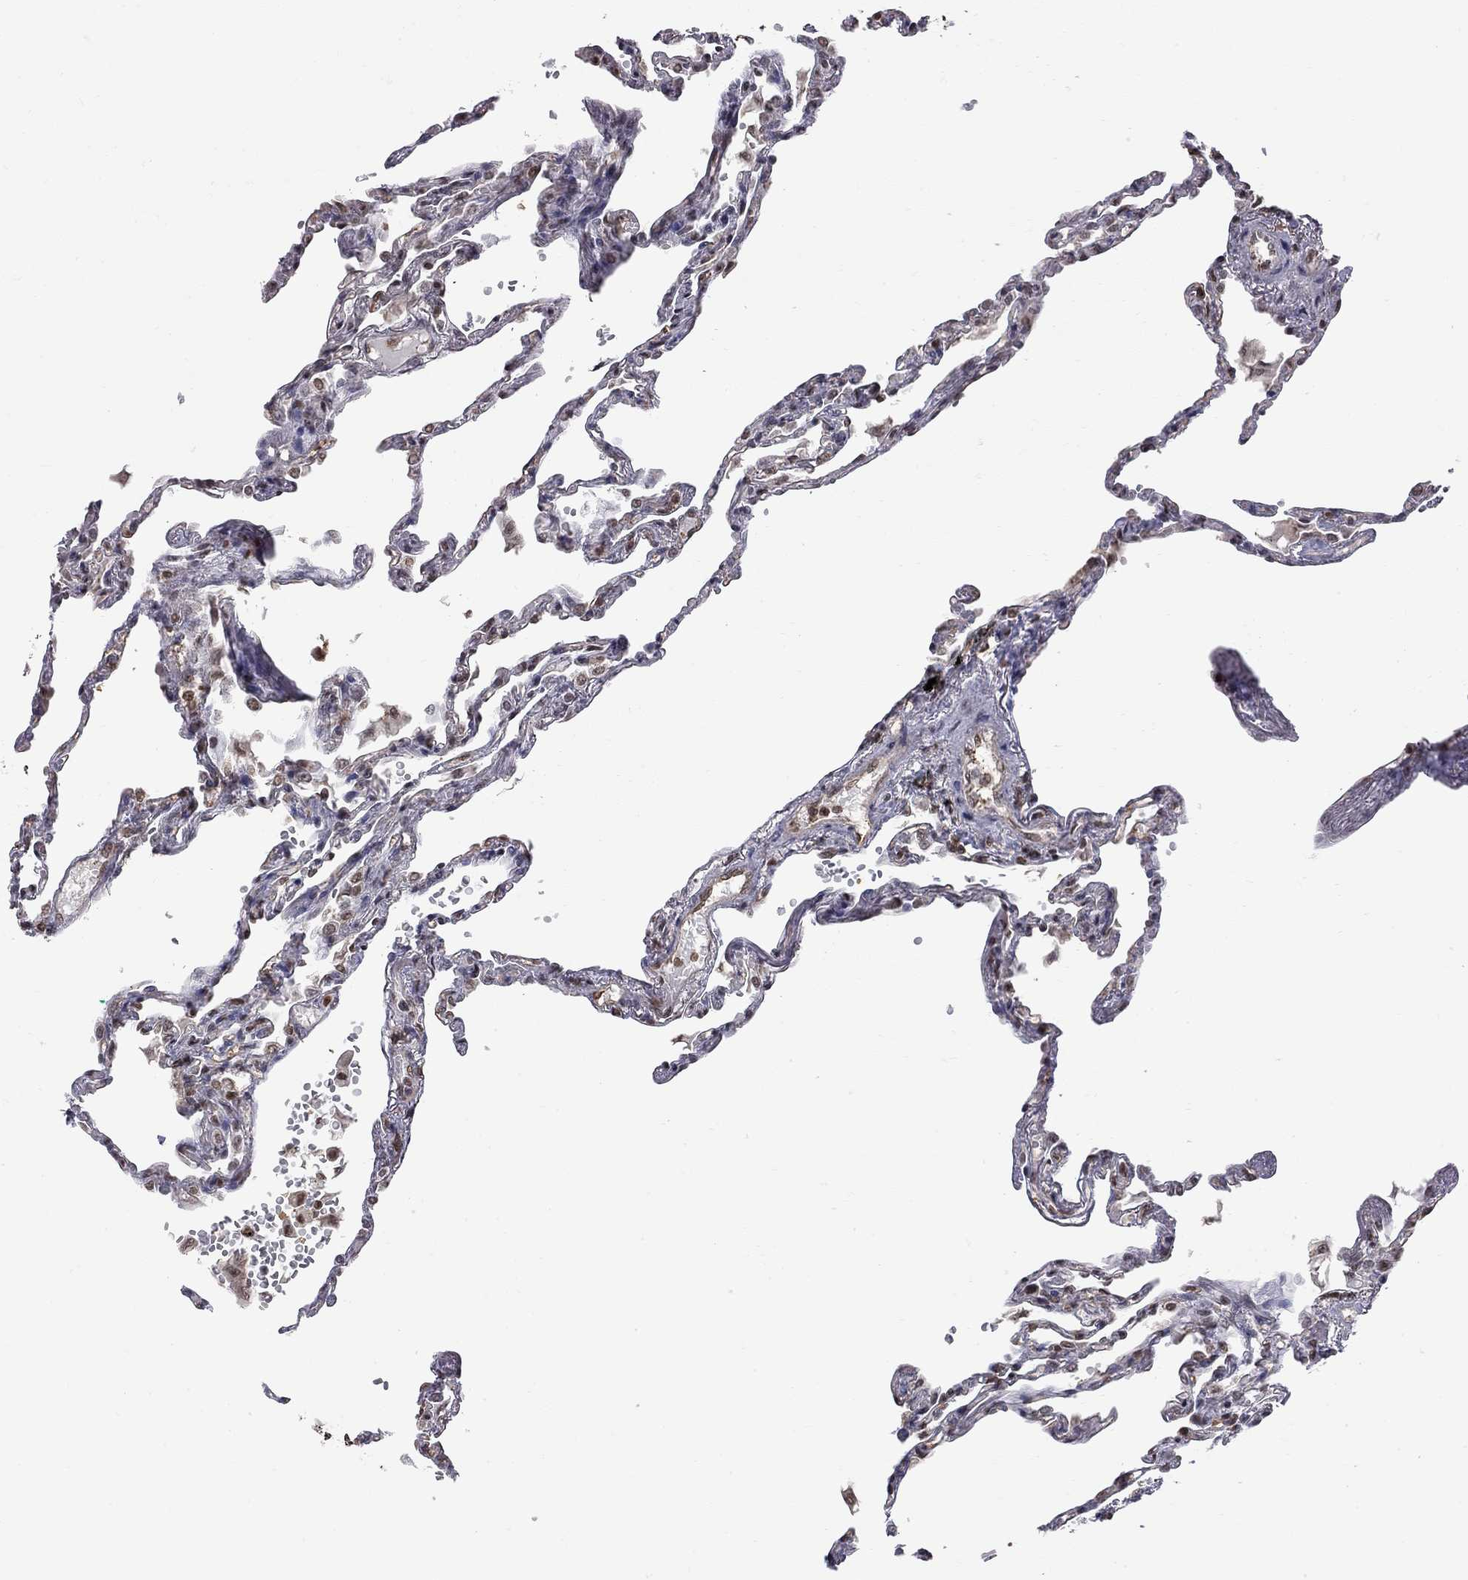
{"staining": {"intensity": "weak", "quantity": "25%-75%", "location": "nuclear"}, "tissue": "lung", "cell_type": "Alveolar cells", "image_type": "normal", "snomed": [{"axis": "morphology", "description": "Normal tissue, NOS"}, {"axis": "topography", "description": "Lung"}], "caption": "Protein analysis of benign lung reveals weak nuclear staining in approximately 25%-75% of alveolar cells. (DAB = brown stain, brightfield microscopy at high magnification).", "gene": "RFWD3", "patient": {"sex": "male", "age": 78}}